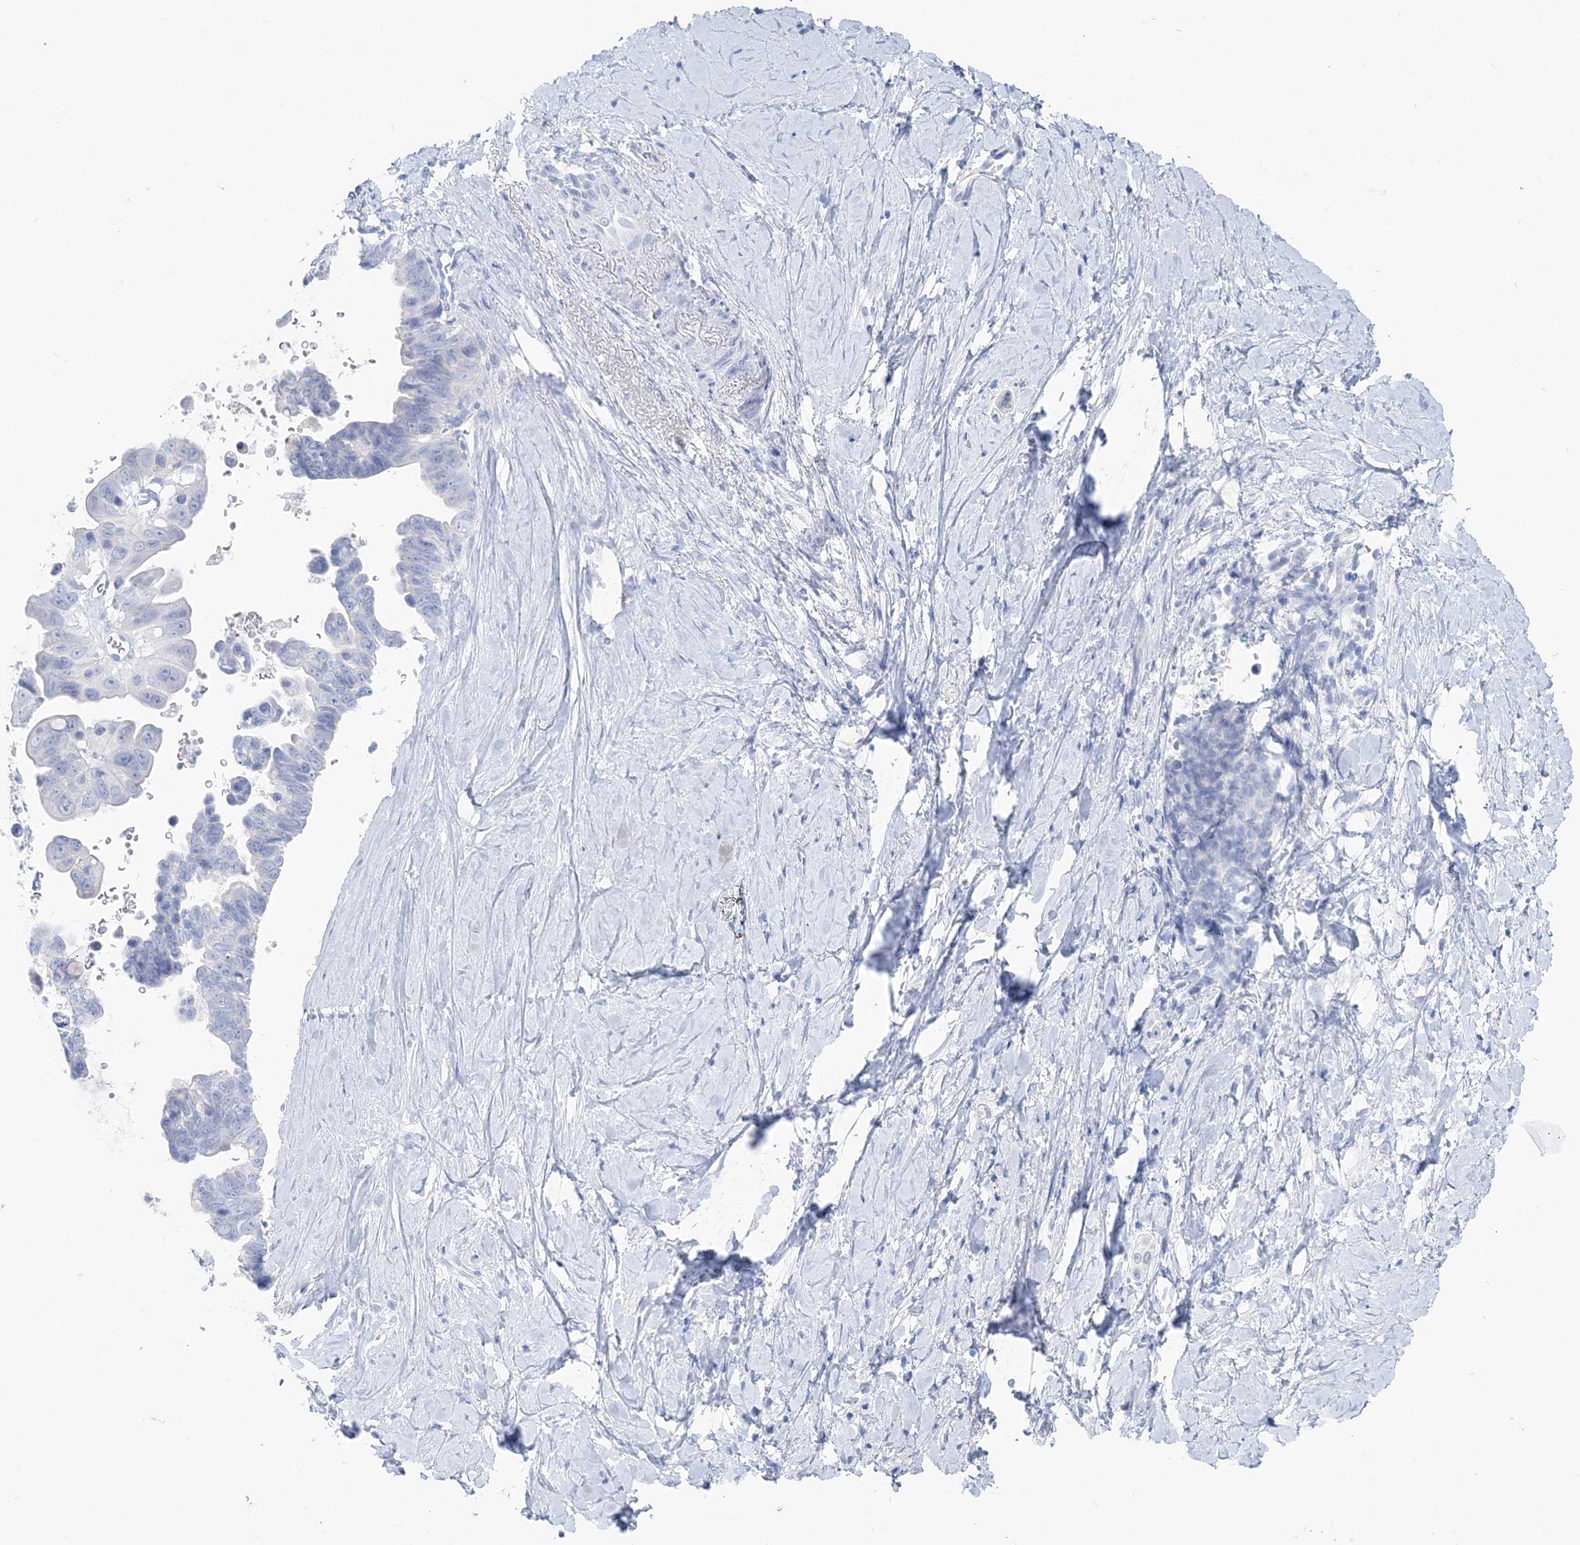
{"staining": {"intensity": "negative", "quantity": "none", "location": "none"}, "tissue": "pancreatic cancer", "cell_type": "Tumor cells", "image_type": "cancer", "snomed": [{"axis": "morphology", "description": "Adenocarcinoma, NOS"}, {"axis": "topography", "description": "Pancreas"}], "caption": "This histopathology image is of pancreatic cancer stained with immunohistochemistry to label a protein in brown with the nuclei are counter-stained blue. There is no positivity in tumor cells. The staining is performed using DAB (3,3'-diaminobenzidine) brown chromogen with nuclei counter-stained in using hematoxylin.", "gene": "TSPYL6", "patient": {"sex": "female", "age": 72}}